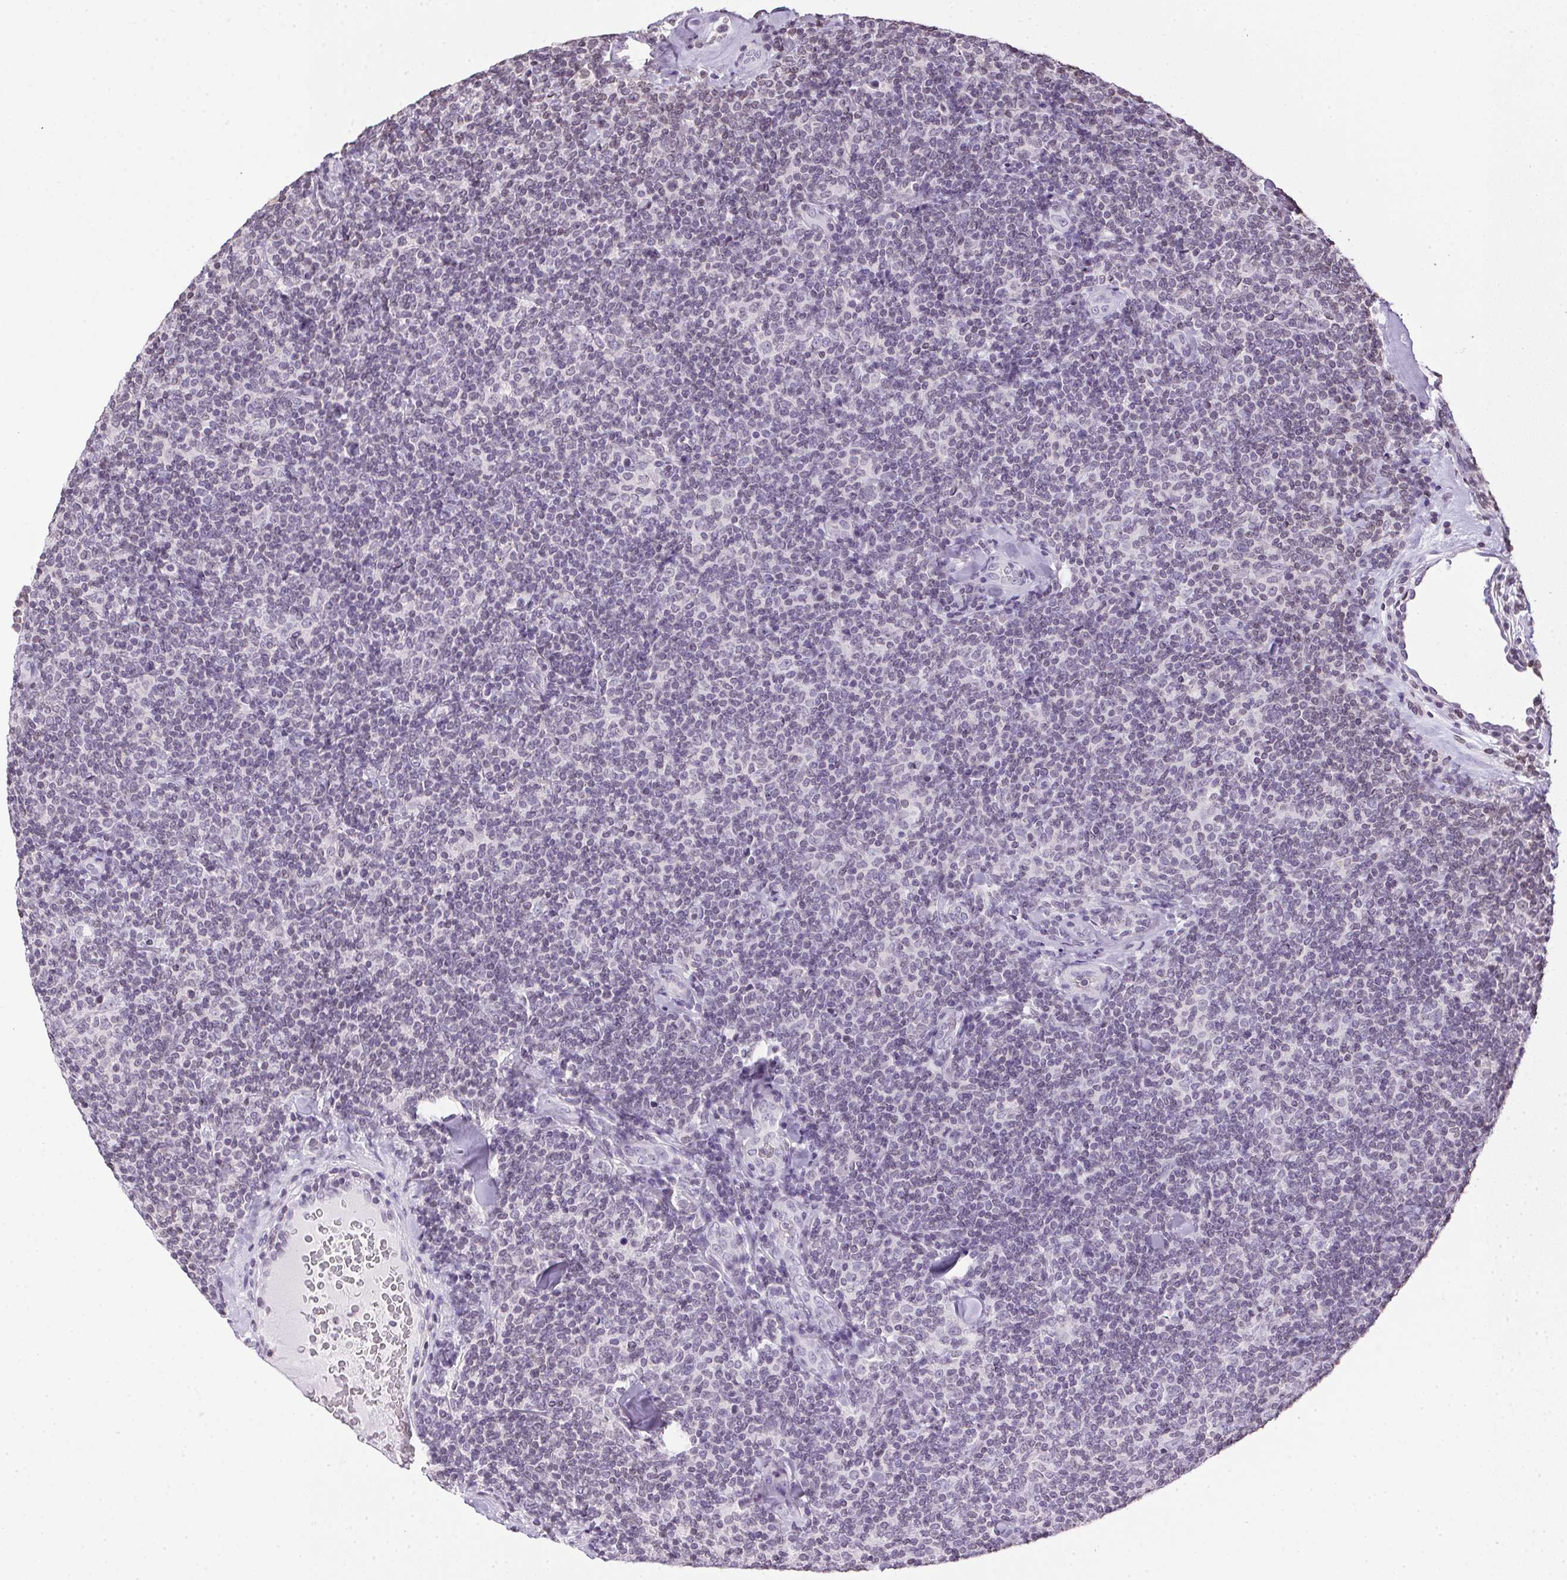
{"staining": {"intensity": "negative", "quantity": "none", "location": "none"}, "tissue": "lymphoma", "cell_type": "Tumor cells", "image_type": "cancer", "snomed": [{"axis": "morphology", "description": "Malignant lymphoma, non-Hodgkin's type, Low grade"}, {"axis": "topography", "description": "Lymph node"}], "caption": "Image shows no significant protein expression in tumor cells of lymphoma.", "gene": "PRL", "patient": {"sex": "female", "age": 56}}